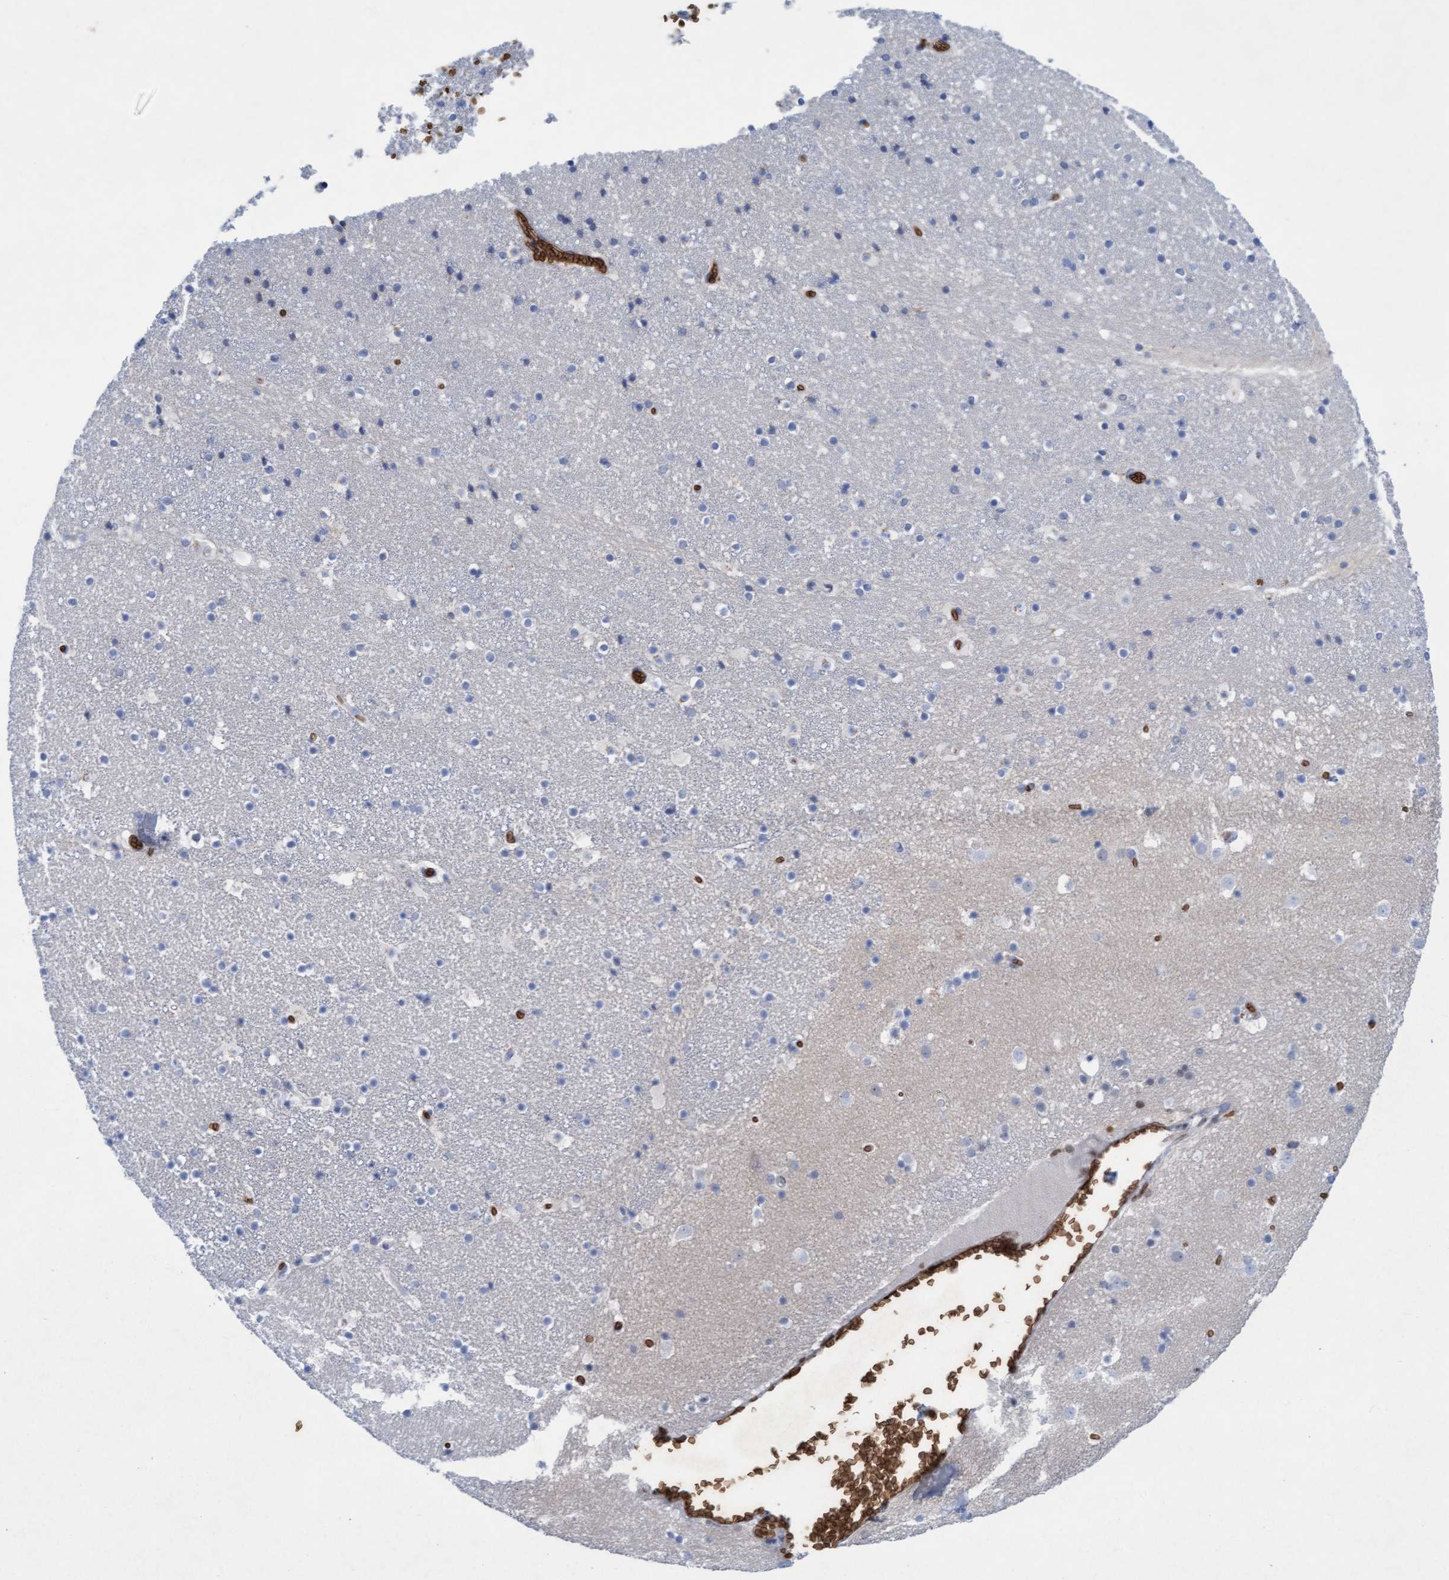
{"staining": {"intensity": "negative", "quantity": "none", "location": "none"}, "tissue": "caudate", "cell_type": "Glial cells", "image_type": "normal", "snomed": [{"axis": "morphology", "description": "Normal tissue, NOS"}, {"axis": "topography", "description": "Lateral ventricle wall"}], "caption": "Immunohistochemistry (IHC) of unremarkable human caudate shows no positivity in glial cells.", "gene": "SPEM2", "patient": {"sex": "male", "age": 45}}